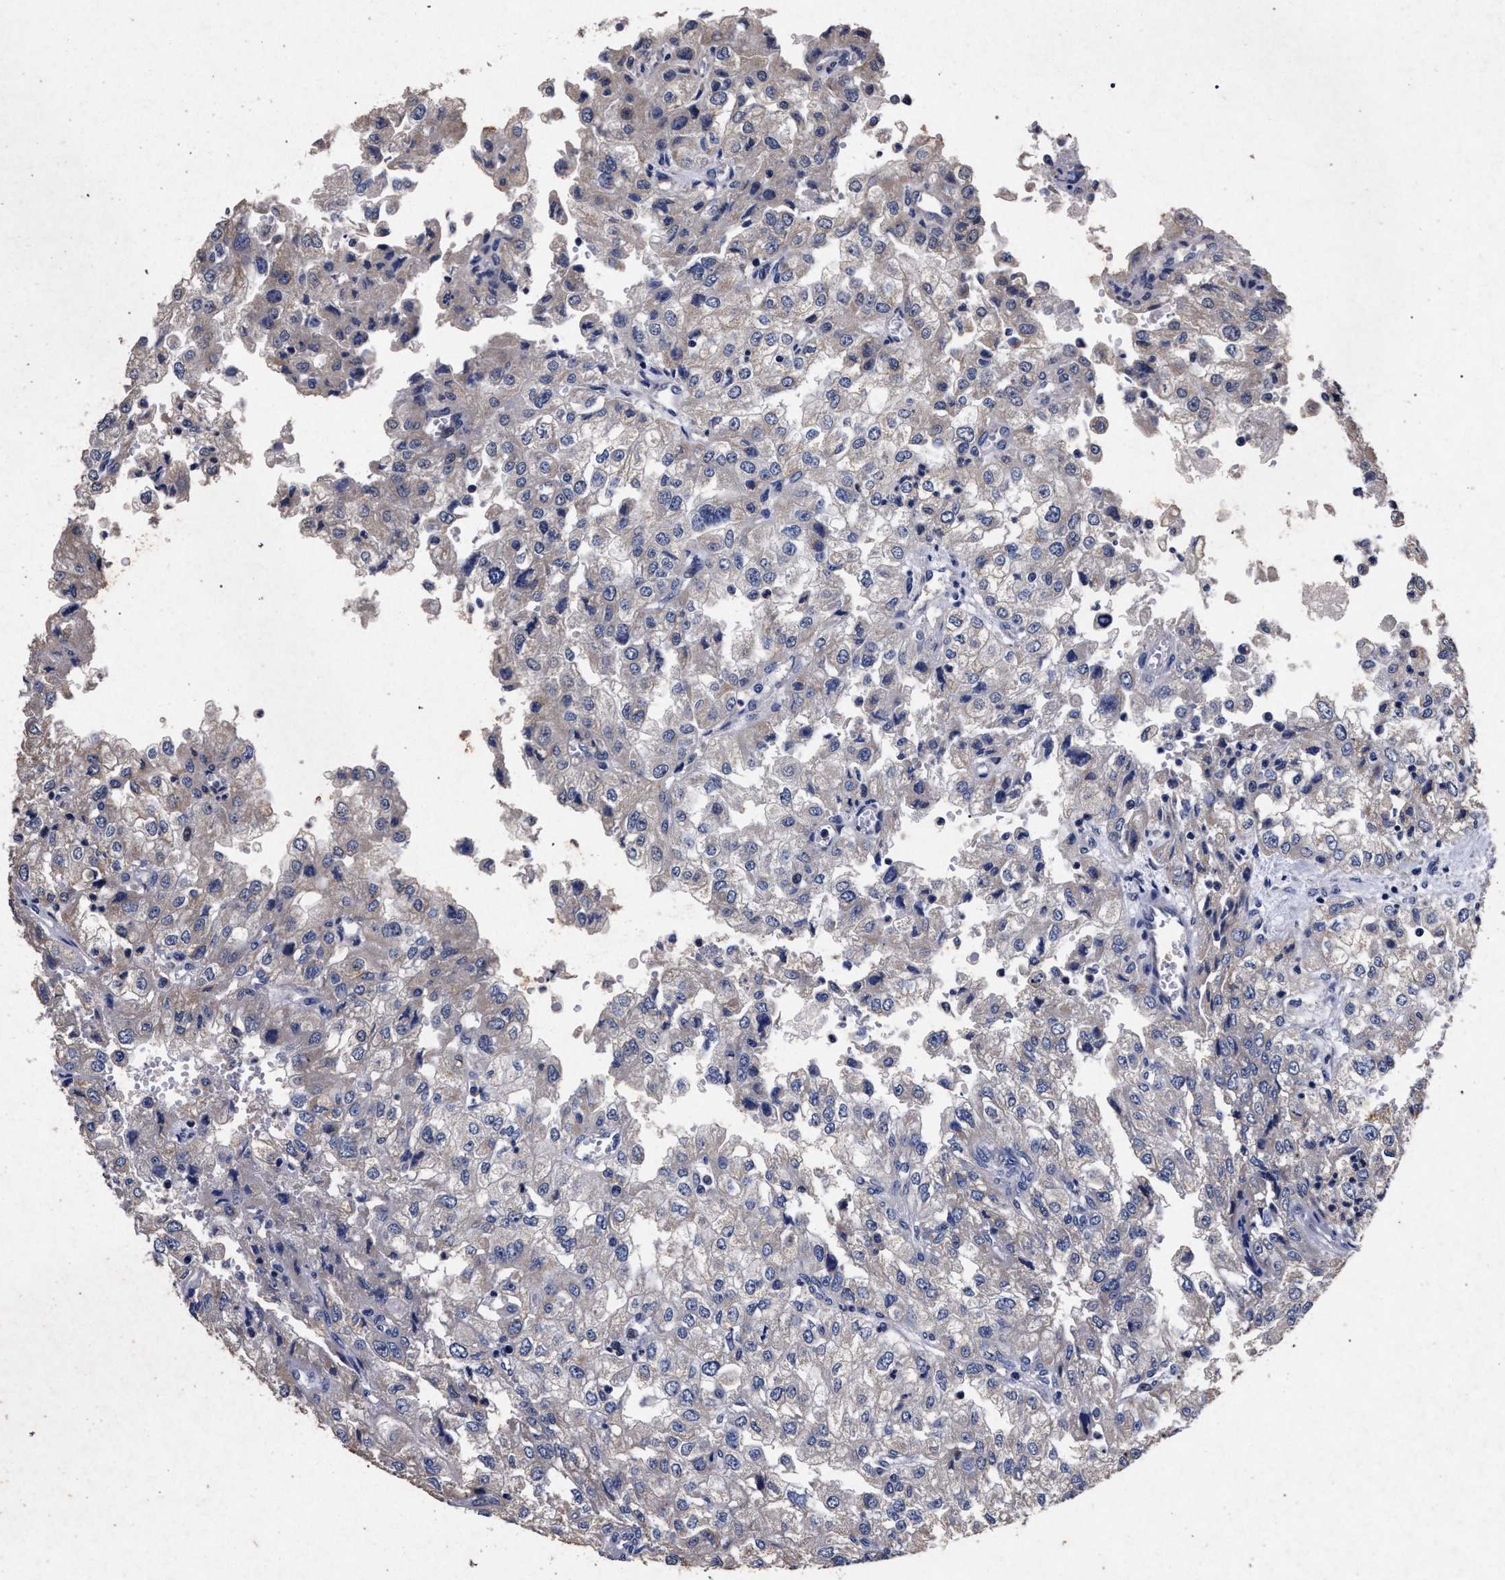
{"staining": {"intensity": "negative", "quantity": "none", "location": "none"}, "tissue": "renal cancer", "cell_type": "Tumor cells", "image_type": "cancer", "snomed": [{"axis": "morphology", "description": "Adenocarcinoma, NOS"}, {"axis": "topography", "description": "Kidney"}], "caption": "Protein analysis of renal cancer (adenocarcinoma) demonstrates no significant positivity in tumor cells. The staining was performed using DAB to visualize the protein expression in brown, while the nuclei were stained in blue with hematoxylin (Magnification: 20x).", "gene": "ATP1A2", "patient": {"sex": "female", "age": 54}}